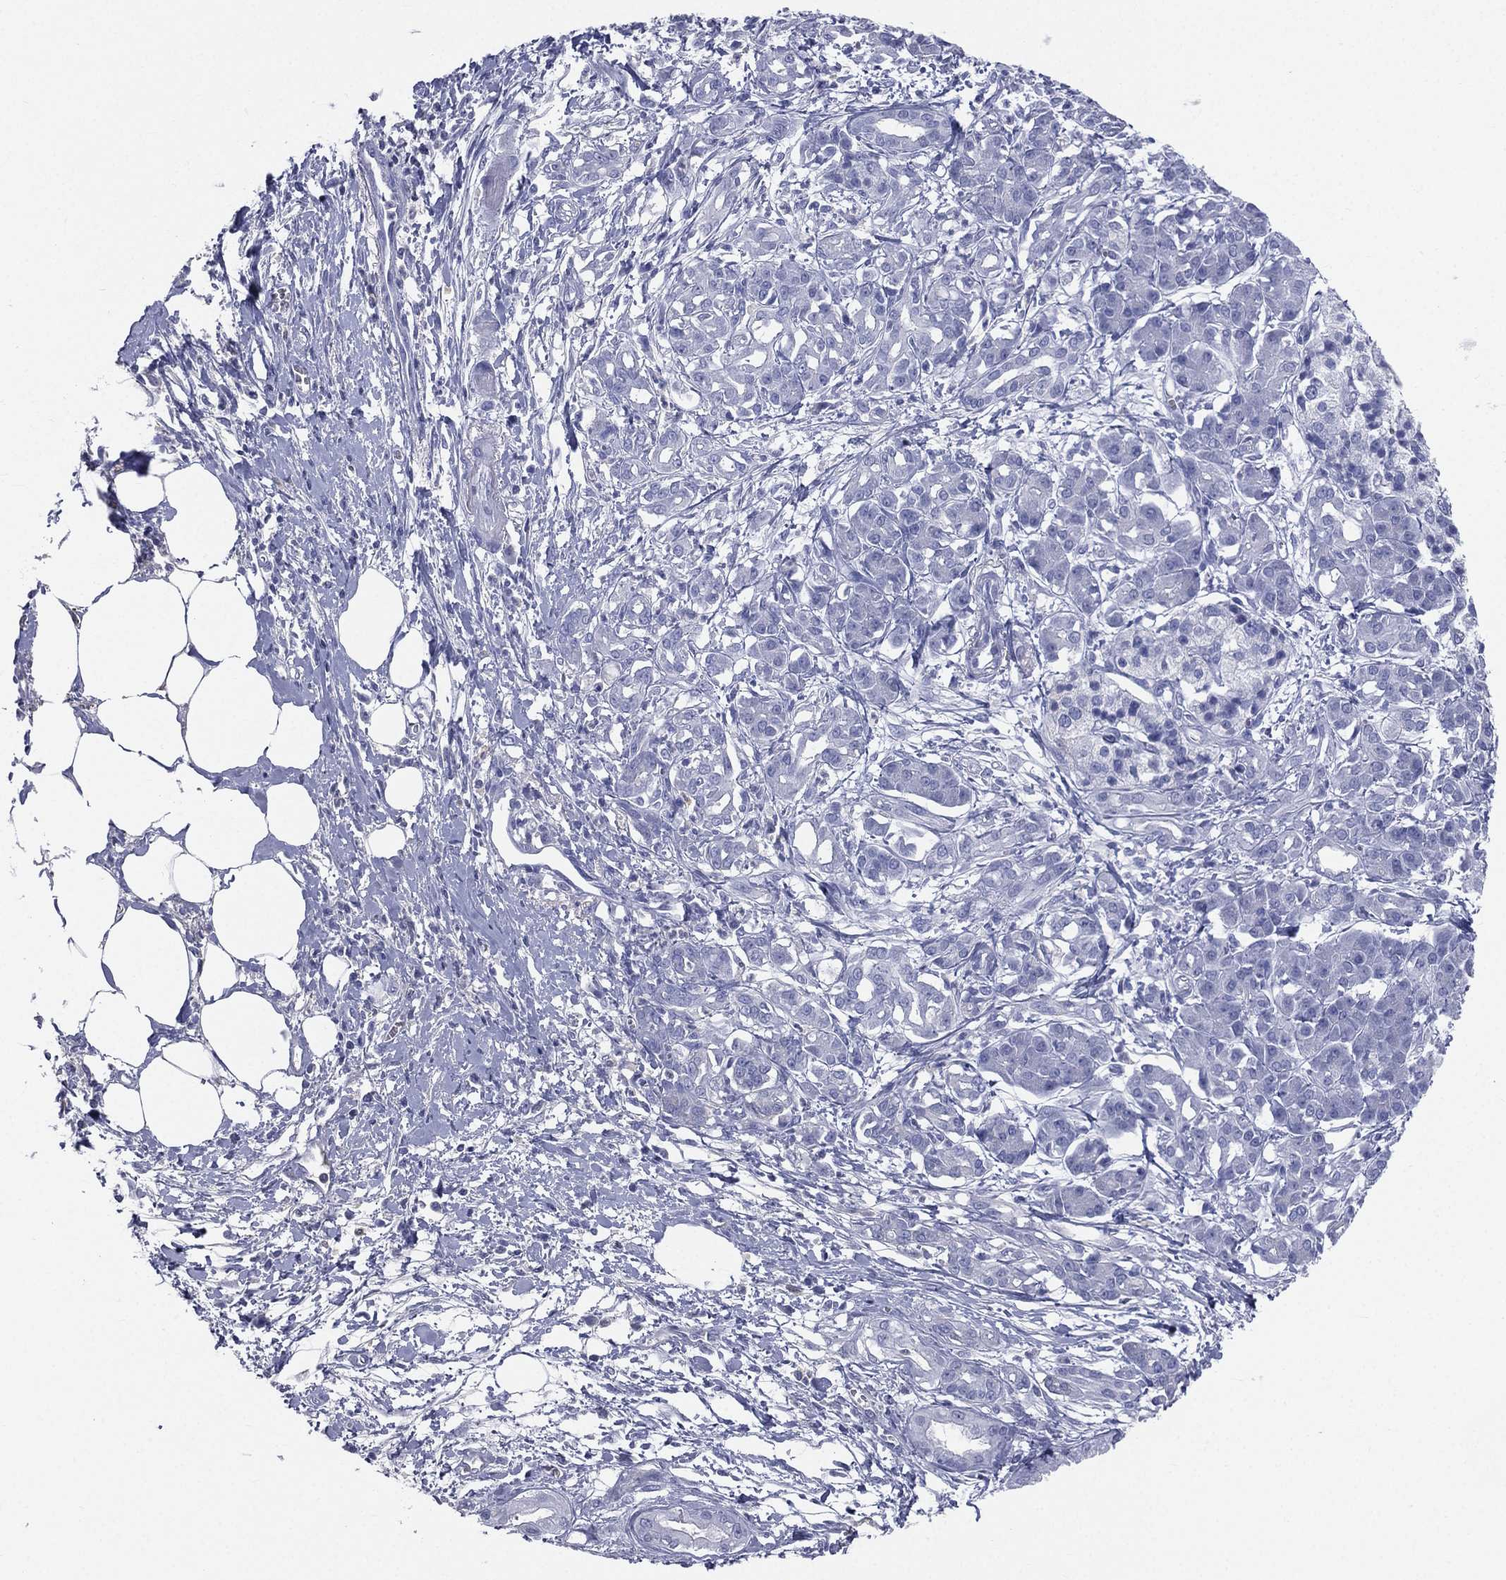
{"staining": {"intensity": "negative", "quantity": "none", "location": "none"}, "tissue": "pancreatic cancer", "cell_type": "Tumor cells", "image_type": "cancer", "snomed": [{"axis": "morphology", "description": "Adenocarcinoma, NOS"}, {"axis": "topography", "description": "Pancreas"}], "caption": "Immunohistochemical staining of human pancreatic adenocarcinoma reveals no significant expression in tumor cells. The staining was performed using DAB to visualize the protein expression in brown, while the nuclei were stained in blue with hematoxylin (Magnification: 20x).", "gene": "HP", "patient": {"sex": "male", "age": 72}}